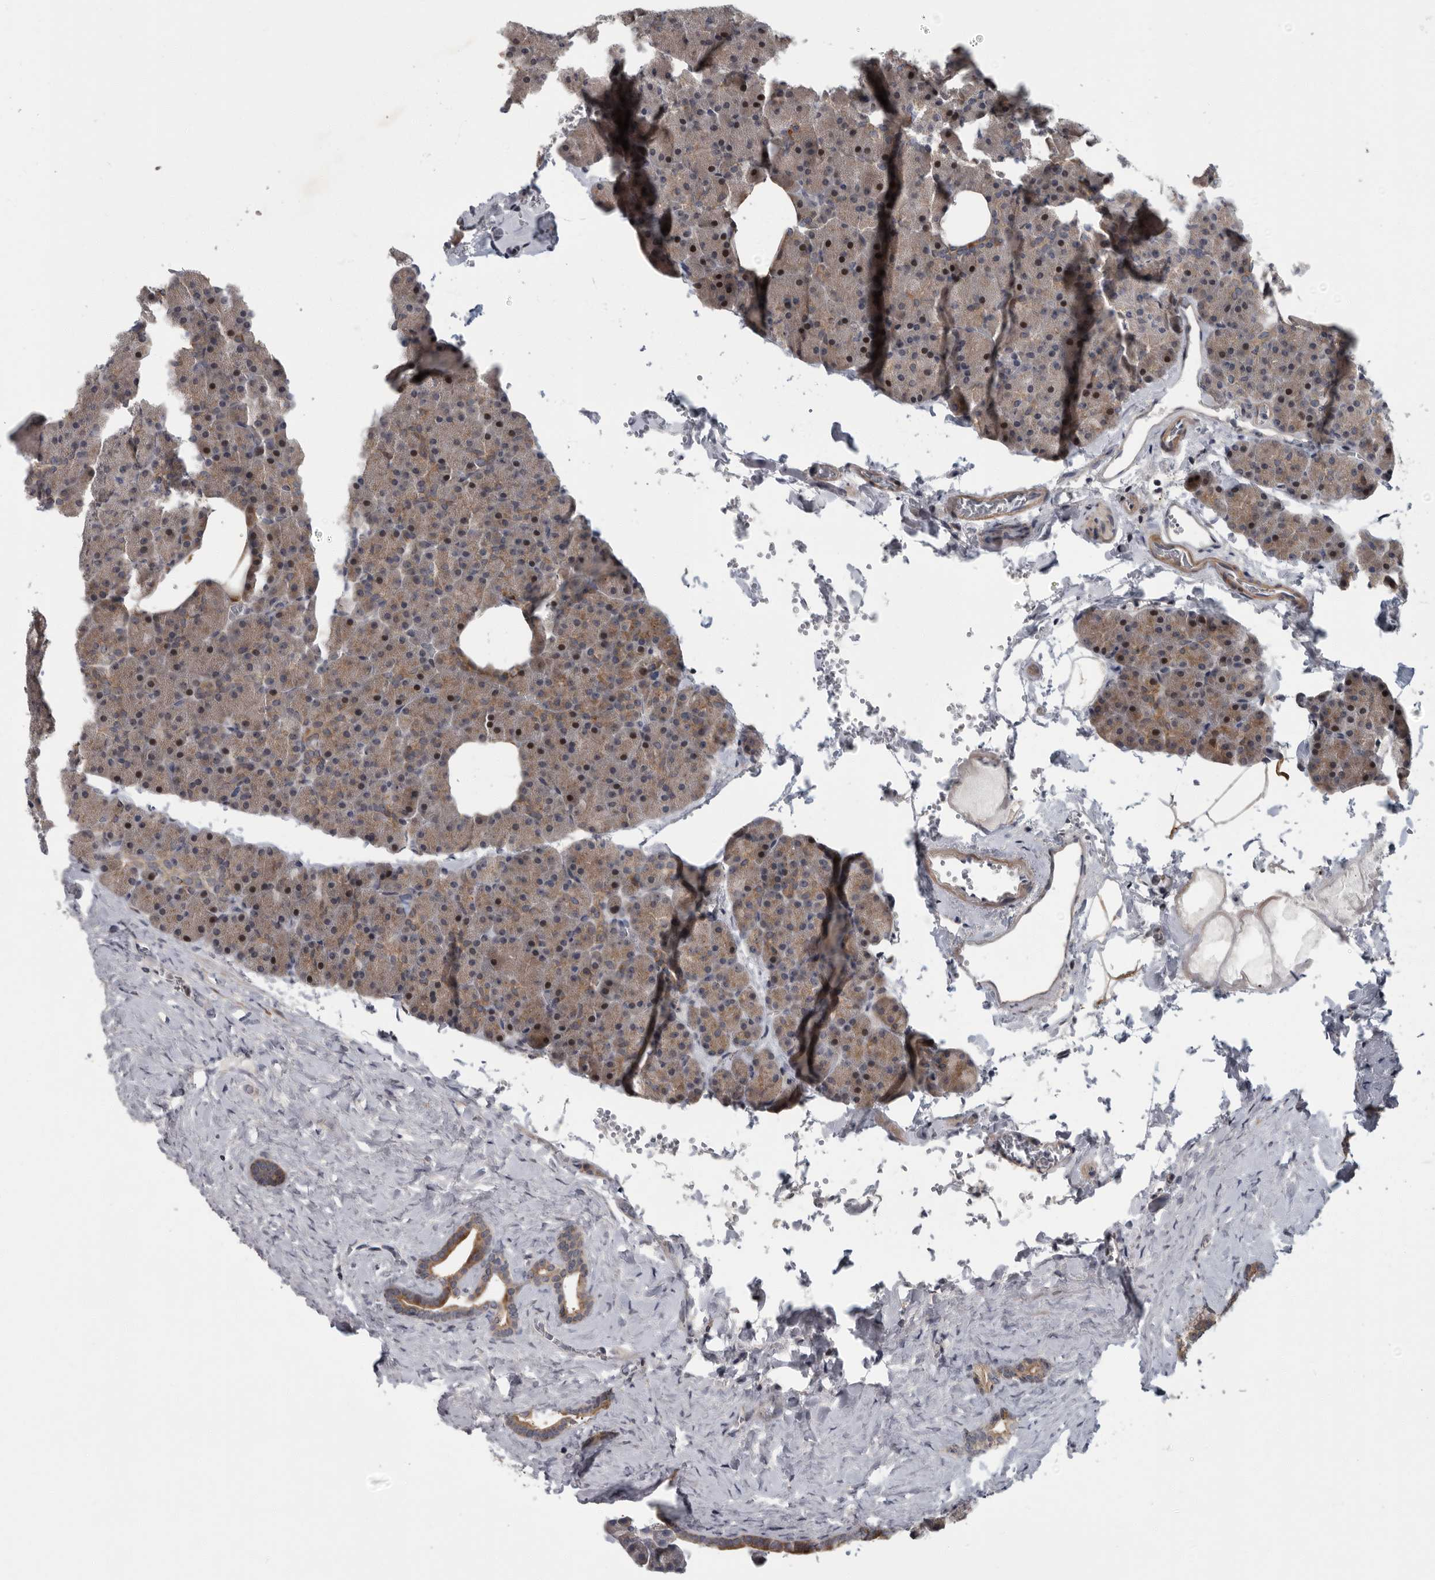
{"staining": {"intensity": "weak", "quantity": ">75%", "location": "cytoplasmic/membranous"}, "tissue": "pancreas", "cell_type": "Exocrine glandular cells", "image_type": "normal", "snomed": [{"axis": "morphology", "description": "Normal tissue, NOS"}, {"axis": "morphology", "description": "Carcinoid, malignant, NOS"}, {"axis": "topography", "description": "Pancreas"}], "caption": "A brown stain labels weak cytoplasmic/membranous positivity of a protein in exocrine glandular cells of normal human pancreas. Immunohistochemistry (ihc) stains the protein in brown and the nuclei are stained blue.", "gene": "PDE7A", "patient": {"sex": "female", "age": 35}}